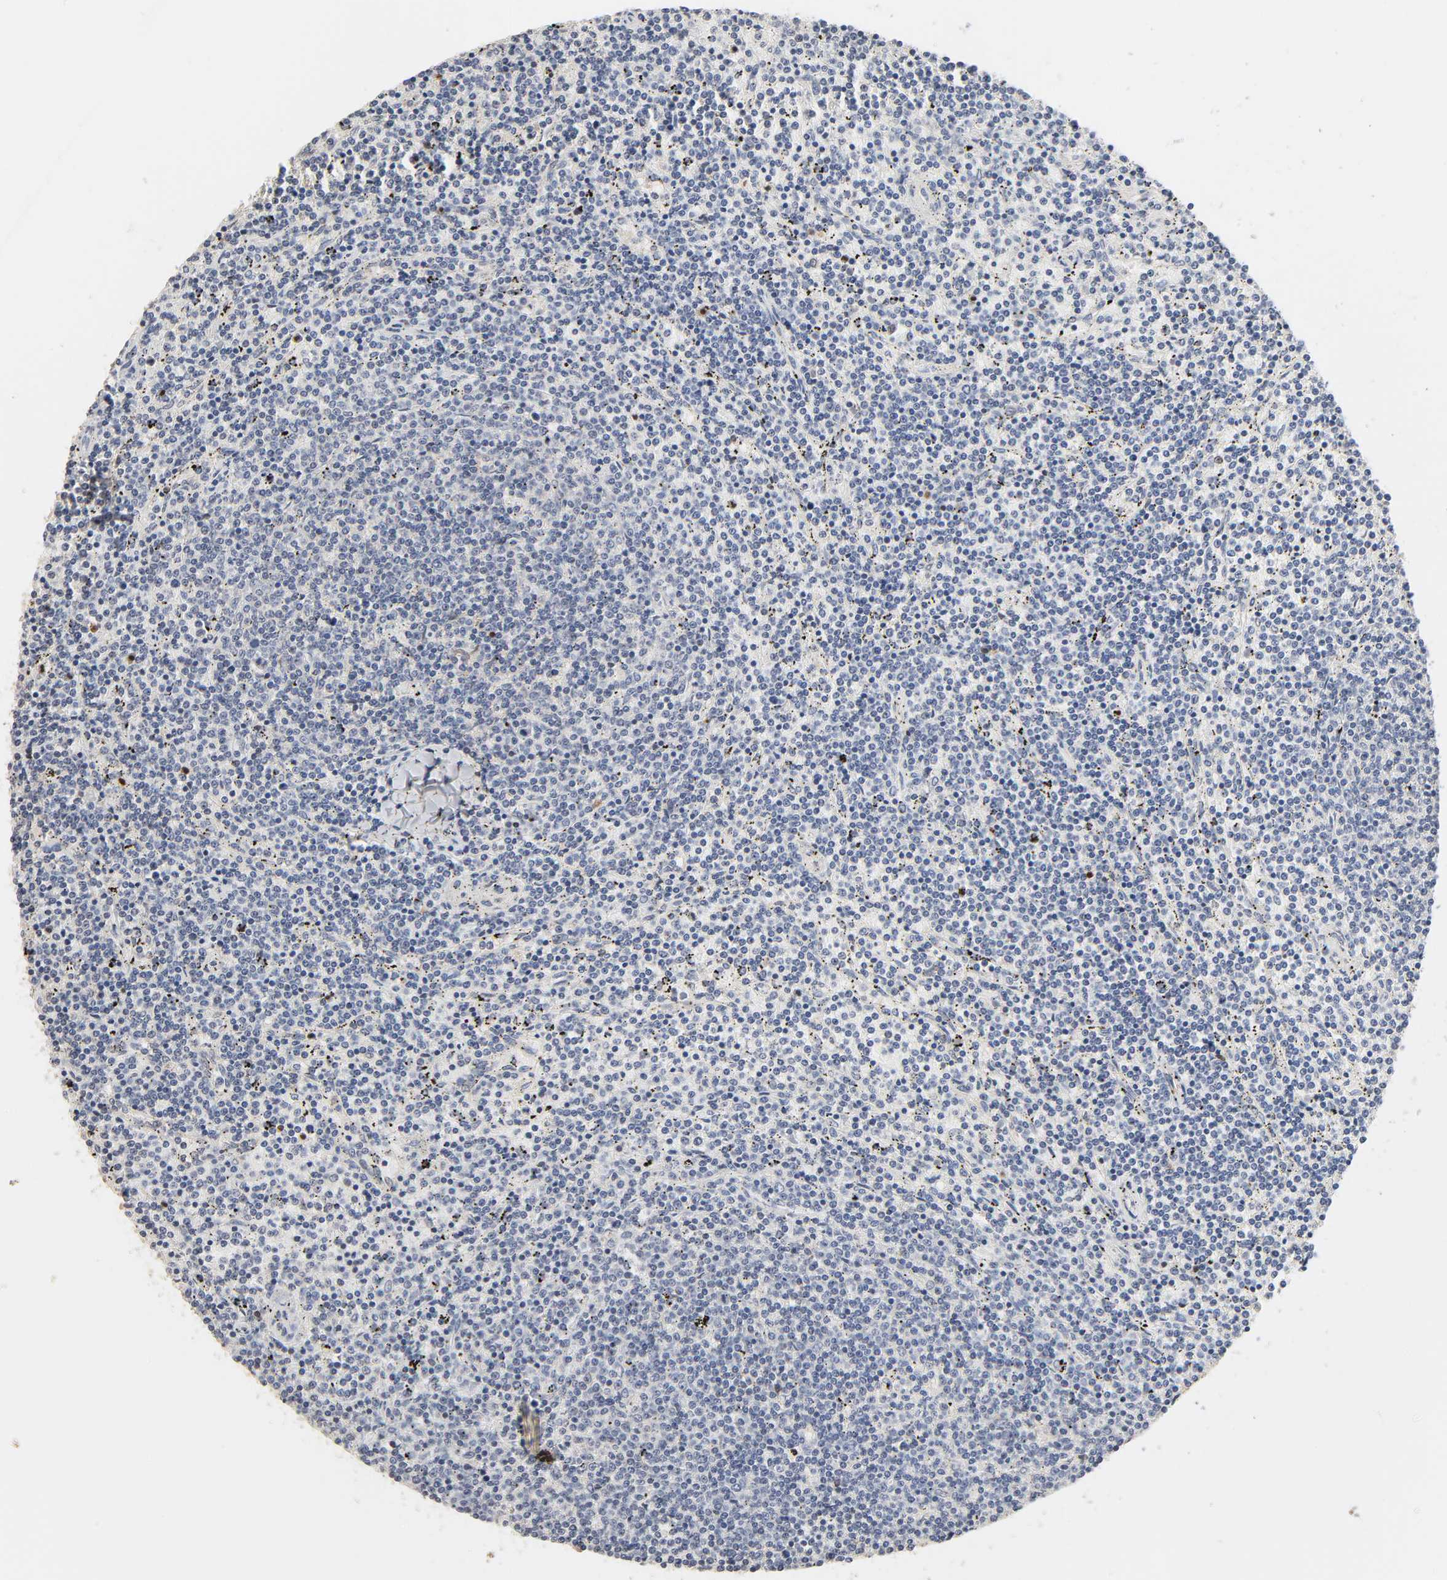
{"staining": {"intensity": "negative", "quantity": "none", "location": "none"}, "tissue": "lymphoma", "cell_type": "Tumor cells", "image_type": "cancer", "snomed": [{"axis": "morphology", "description": "Malignant lymphoma, non-Hodgkin's type, Low grade"}, {"axis": "topography", "description": "Spleen"}], "caption": "Human low-grade malignant lymphoma, non-Hodgkin's type stained for a protein using immunohistochemistry demonstrates no positivity in tumor cells.", "gene": "HDLBP", "patient": {"sex": "female", "age": 50}}